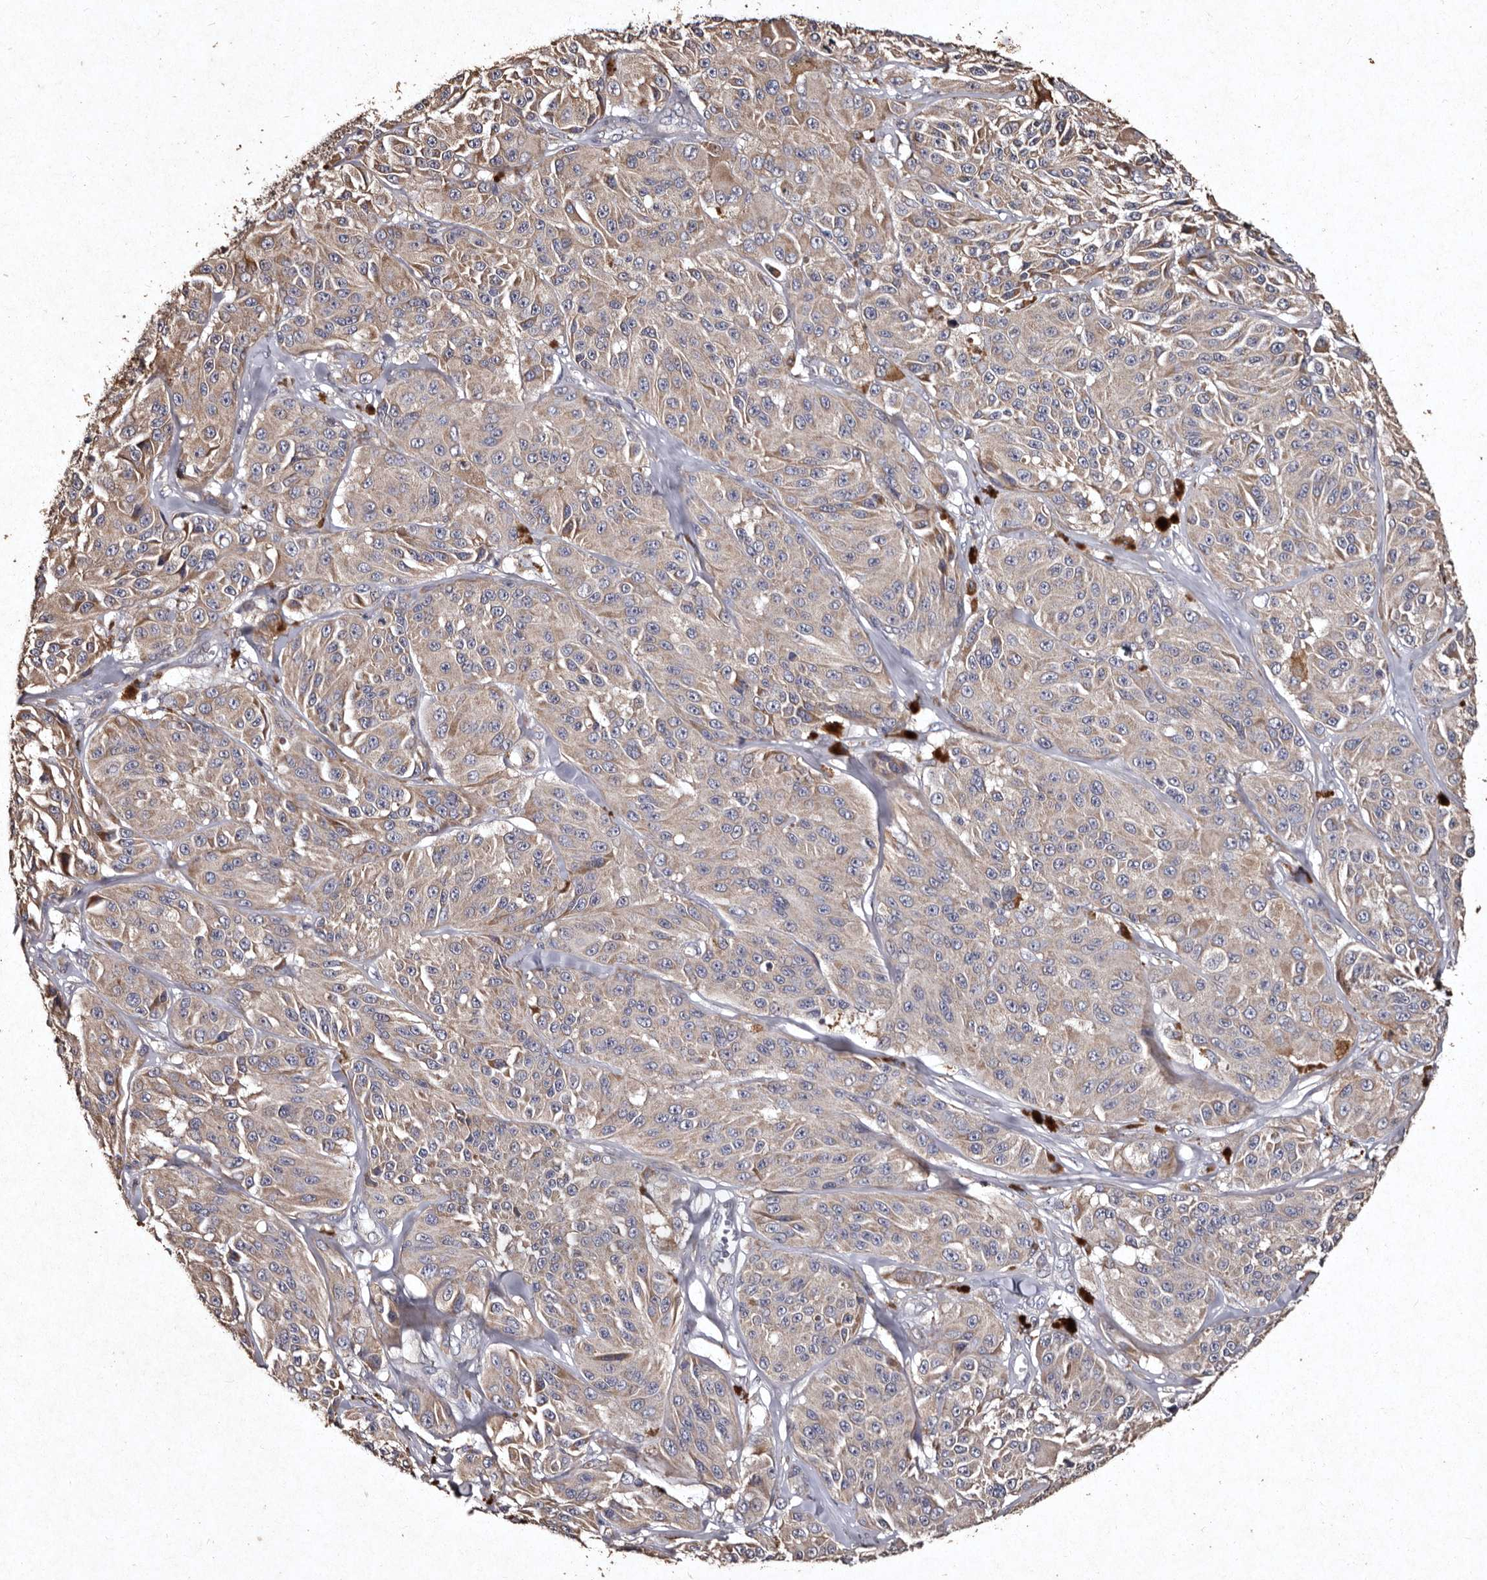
{"staining": {"intensity": "weak", "quantity": "25%-75%", "location": "cytoplasmic/membranous"}, "tissue": "melanoma", "cell_type": "Tumor cells", "image_type": "cancer", "snomed": [{"axis": "morphology", "description": "Malignant melanoma, NOS"}, {"axis": "topography", "description": "Skin"}], "caption": "Melanoma was stained to show a protein in brown. There is low levels of weak cytoplasmic/membranous expression in about 25%-75% of tumor cells.", "gene": "TFB1M", "patient": {"sex": "male", "age": 84}}